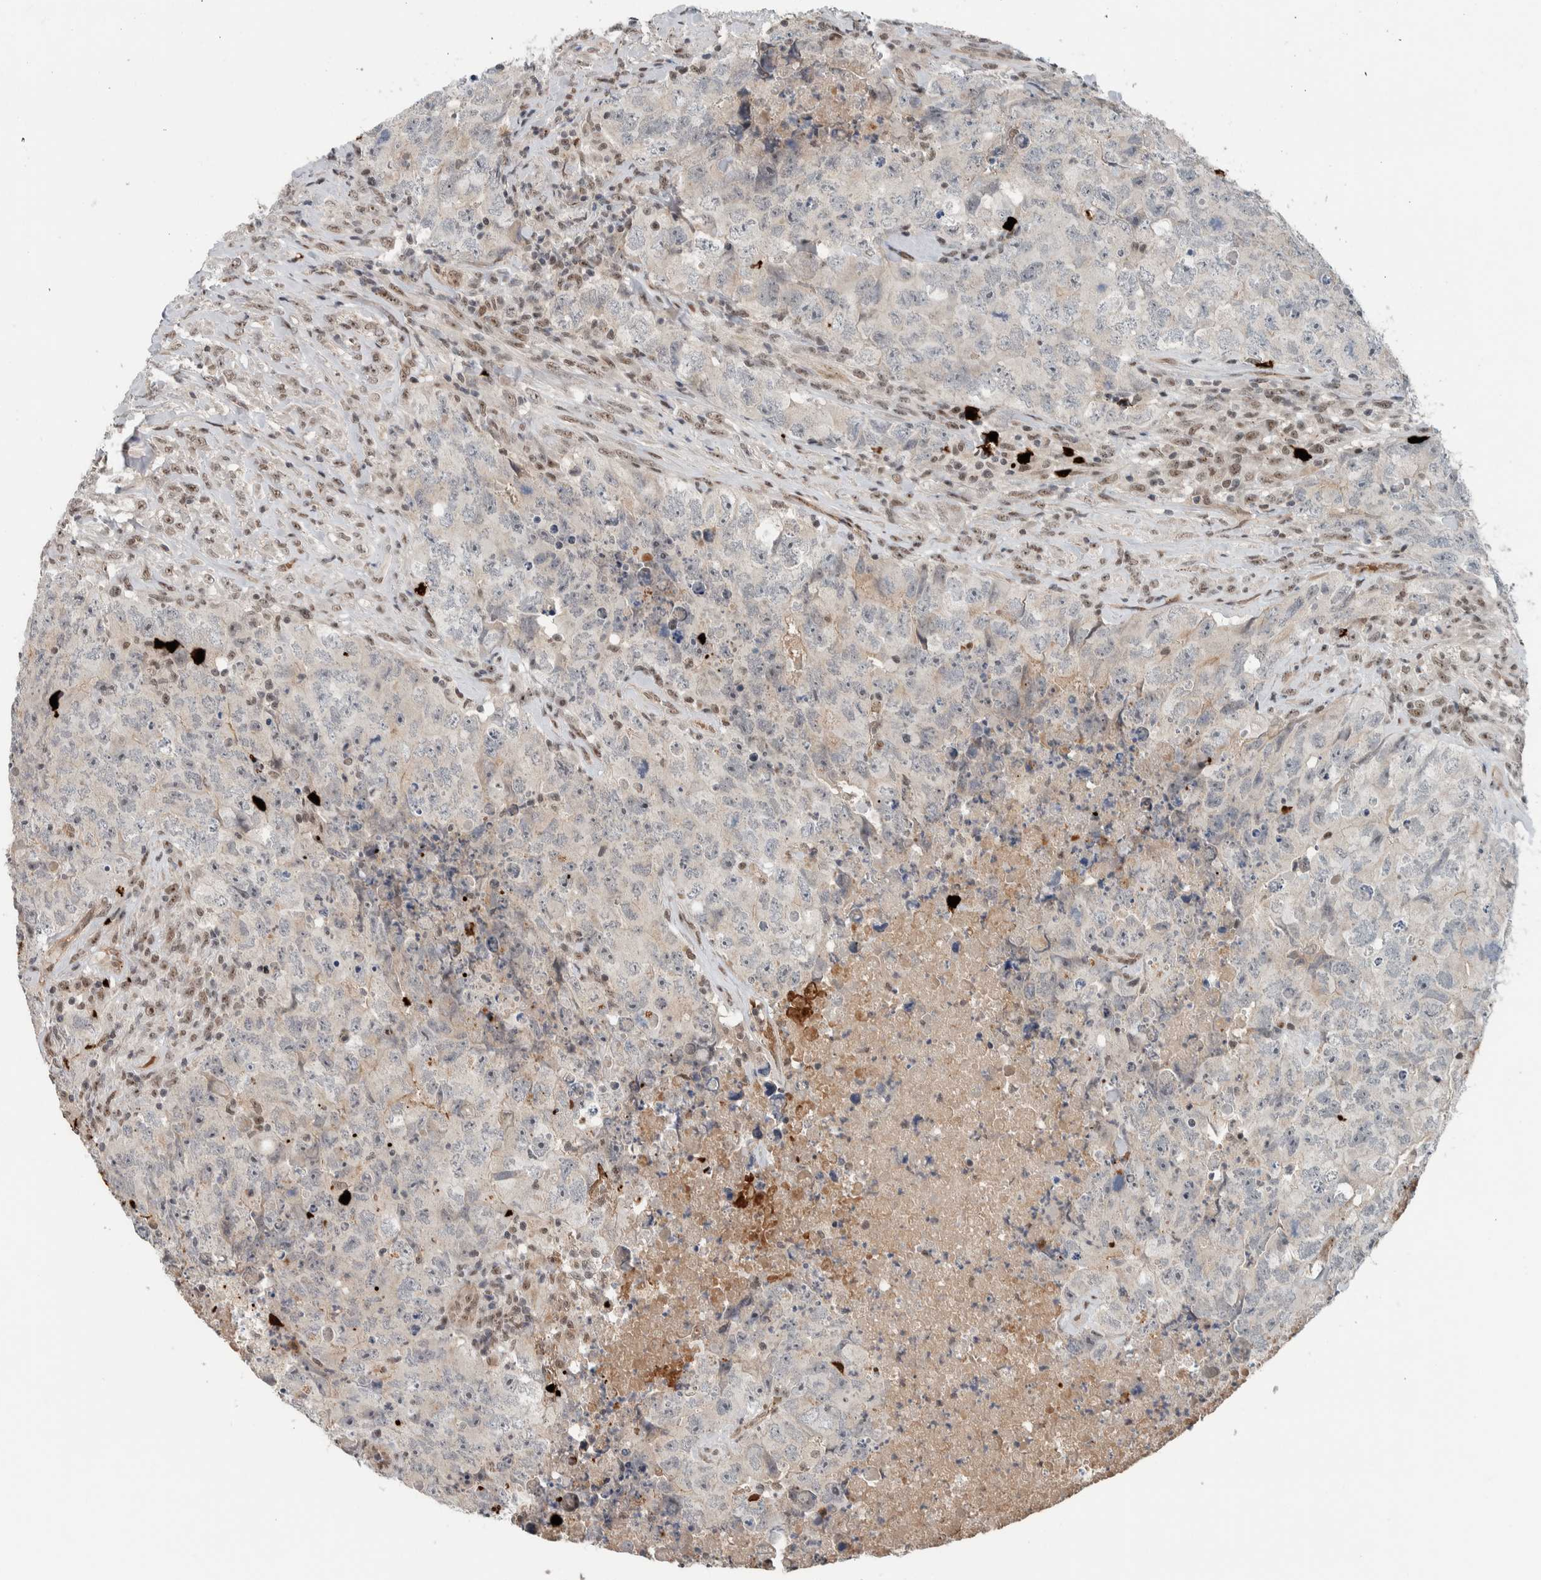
{"staining": {"intensity": "negative", "quantity": "none", "location": "none"}, "tissue": "testis cancer", "cell_type": "Tumor cells", "image_type": "cancer", "snomed": [{"axis": "morphology", "description": "Carcinoma, Embryonal, NOS"}, {"axis": "topography", "description": "Testis"}], "caption": "The immunohistochemistry (IHC) image has no significant positivity in tumor cells of testis cancer (embryonal carcinoma) tissue. The staining is performed using DAB (3,3'-diaminobenzidine) brown chromogen with nuclei counter-stained in using hematoxylin.", "gene": "ZFP91", "patient": {"sex": "male", "age": 32}}